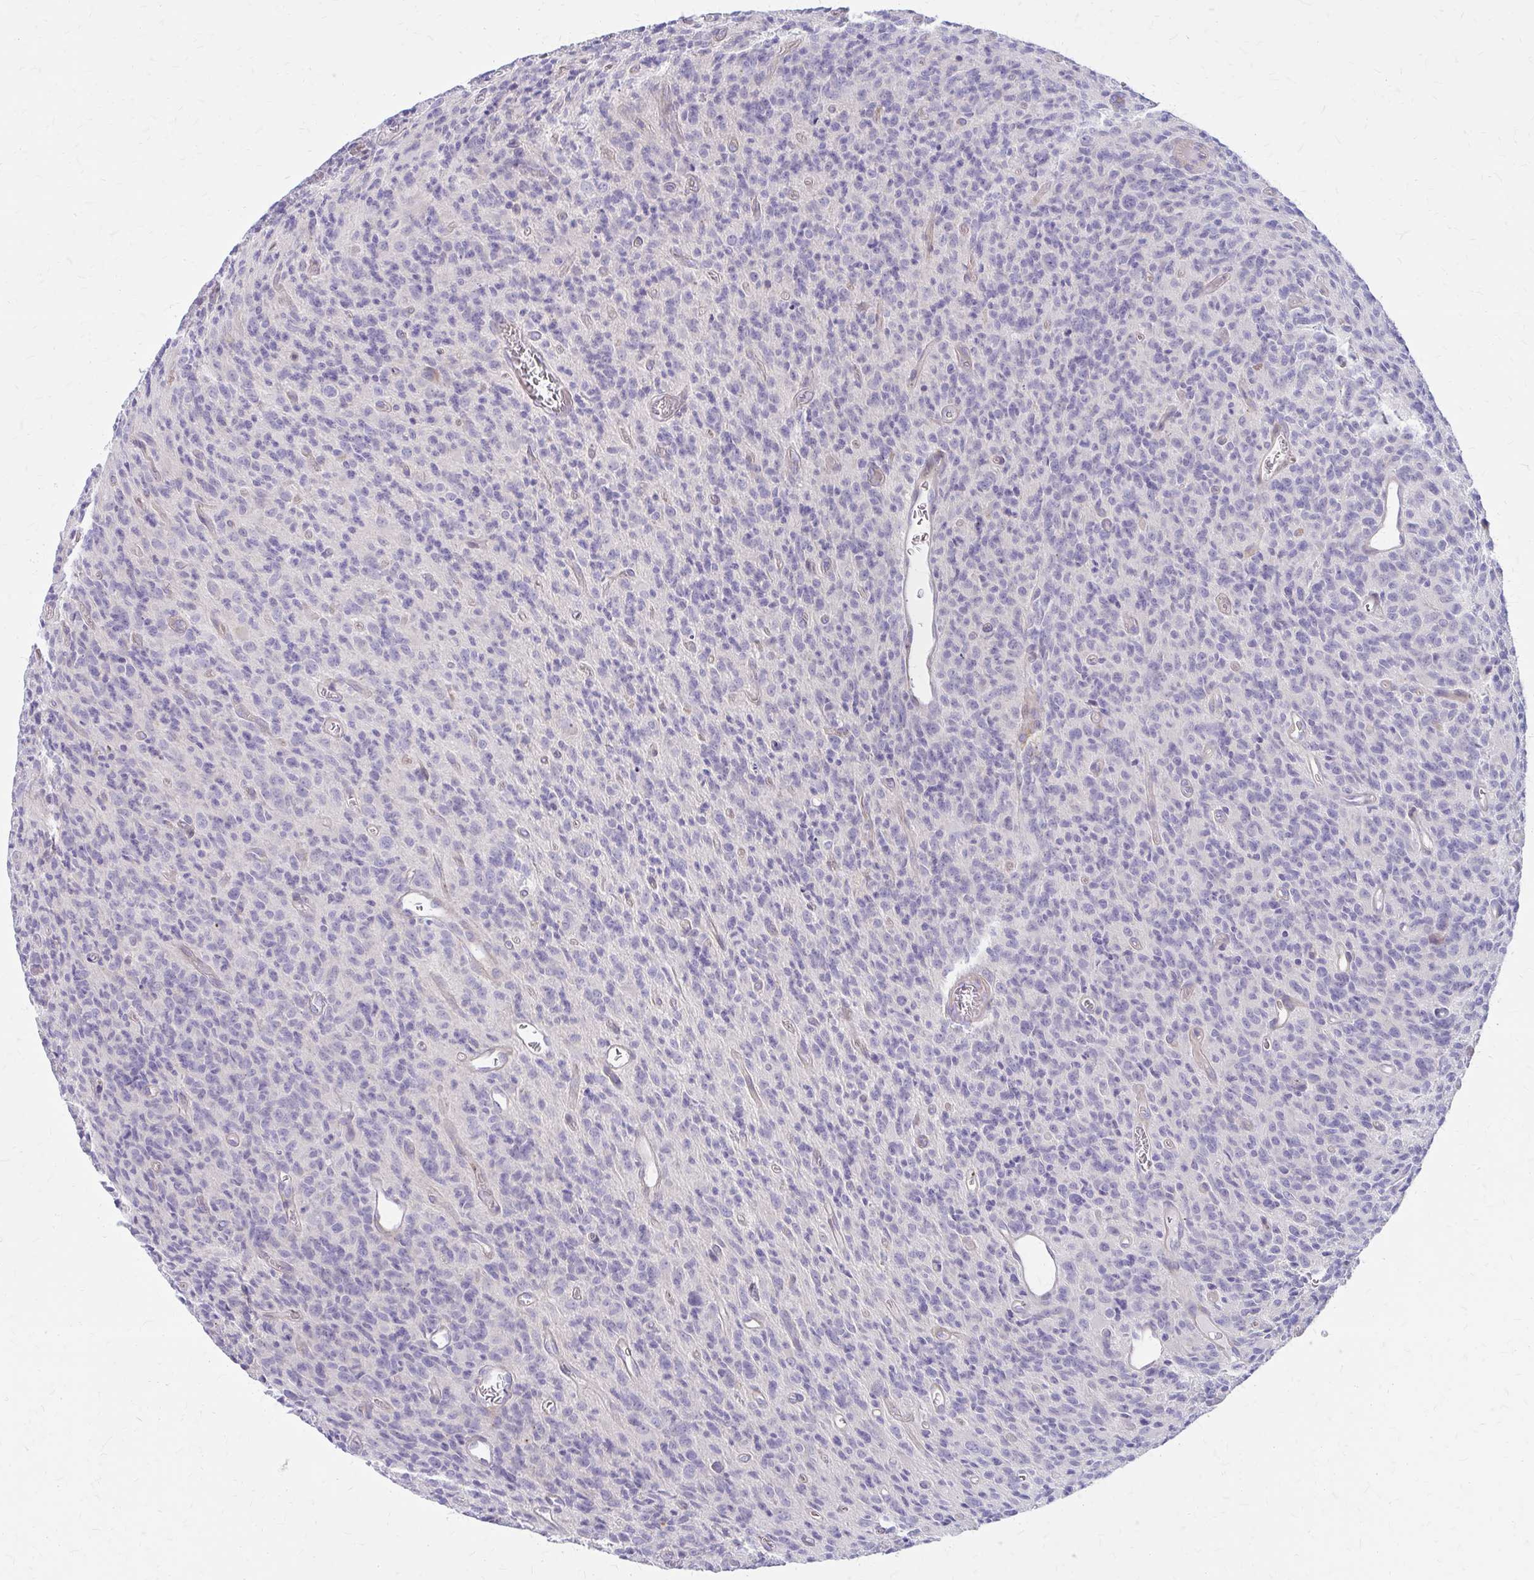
{"staining": {"intensity": "negative", "quantity": "none", "location": "none"}, "tissue": "glioma", "cell_type": "Tumor cells", "image_type": "cancer", "snomed": [{"axis": "morphology", "description": "Glioma, malignant, High grade"}, {"axis": "topography", "description": "Brain"}], "caption": "Histopathology image shows no protein positivity in tumor cells of malignant glioma (high-grade) tissue.", "gene": "GLYATL2", "patient": {"sex": "male", "age": 76}}